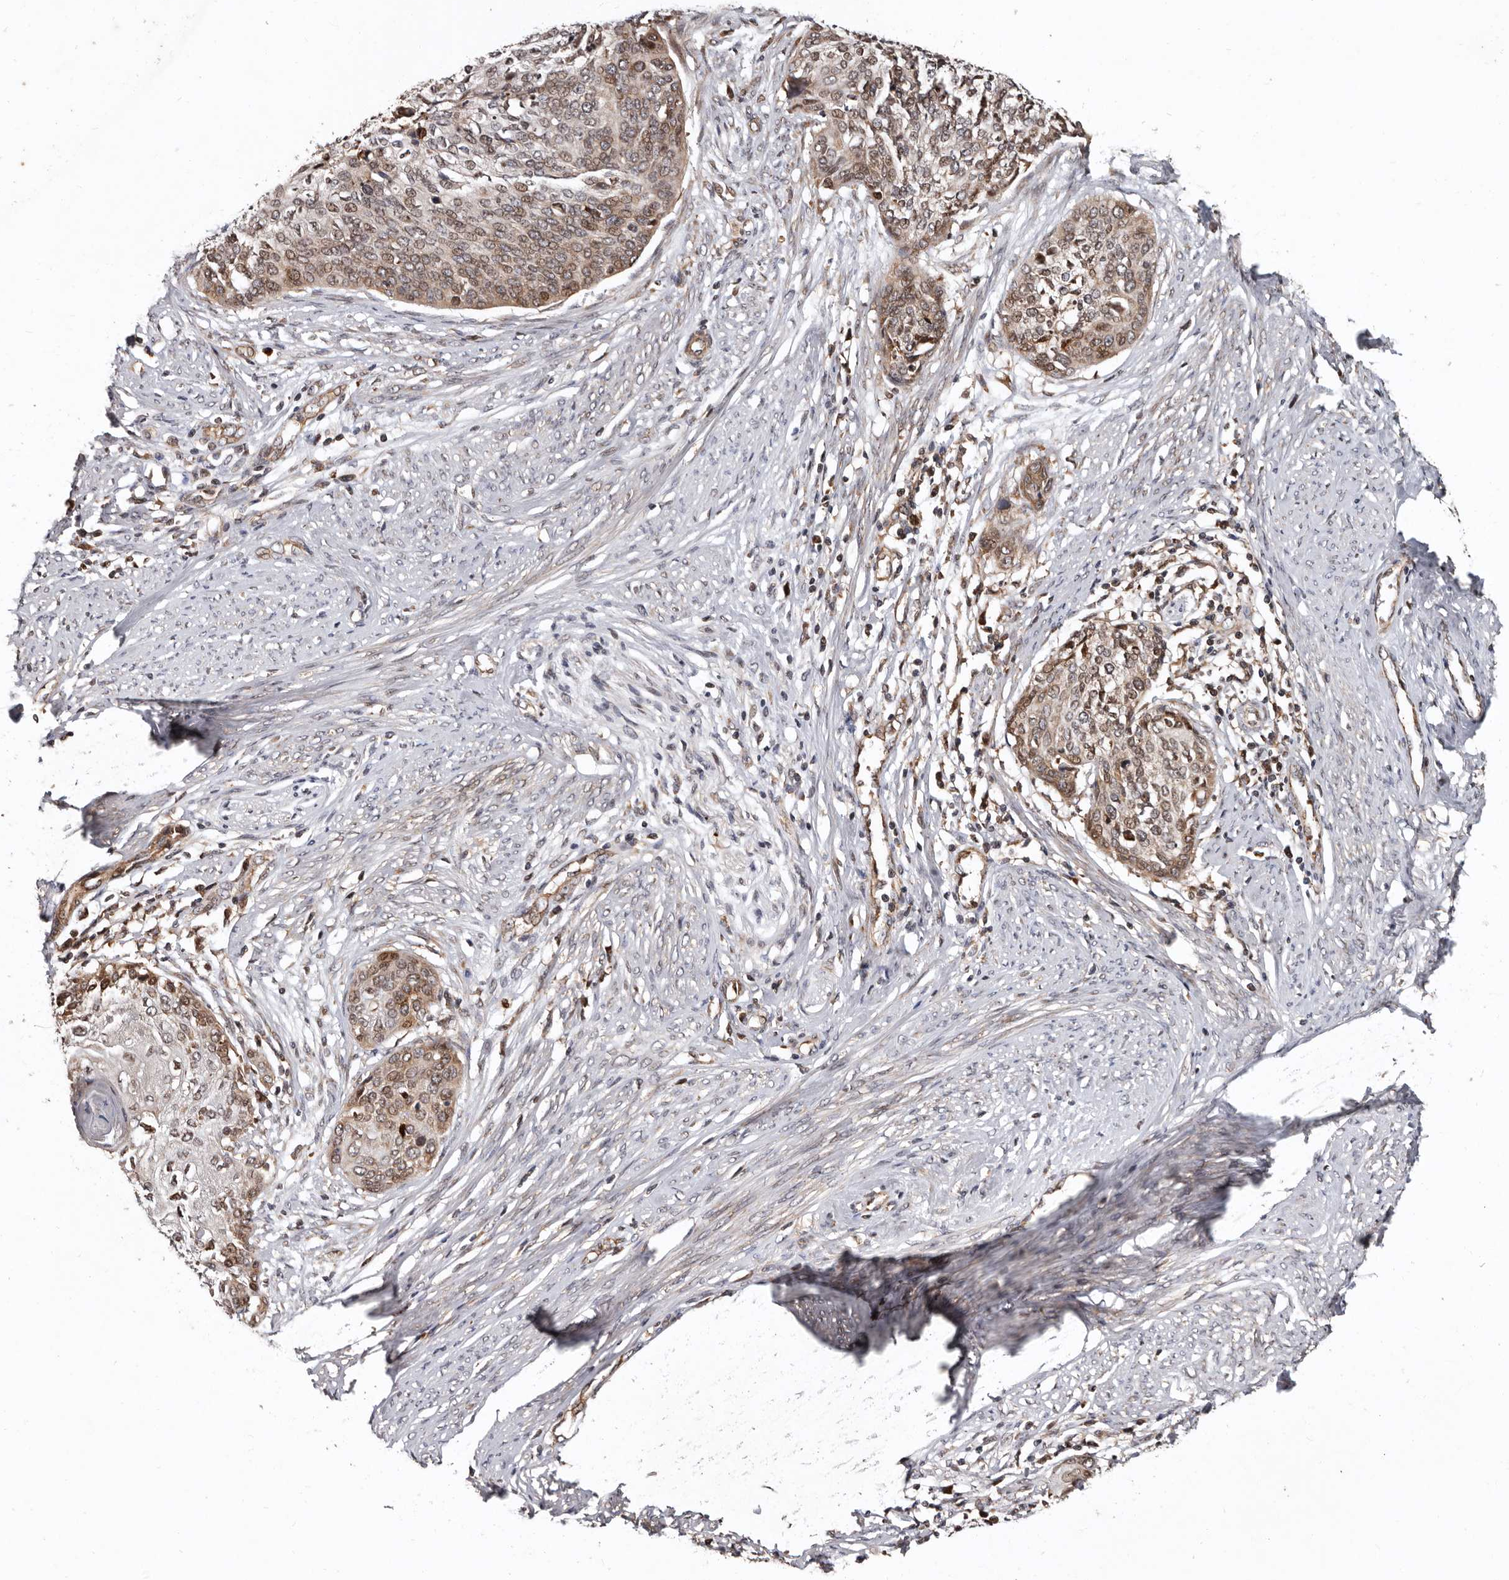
{"staining": {"intensity": "weak", "quantity": "25%-75%", "location": "cytoplasmic/membranous,nuclear"}, "tissue": "cervical cancer", "cell_type": "Tumor cells", "image_type": "cancer", "snomed": [{"axis": "morphology", "description": "Squamous cell carcinoma, NOS"}, {"axis": "topography", "description": "Cervix"}], "caption": "IHC of human squamous cell carcinoma (cervical) displays low levels of weak cytoplasmic/membranous and nuclear positivity in about 25%-75% of tumor cells.", "gene": "WEE2", "patient": {"sex": "female", "age": 37}}